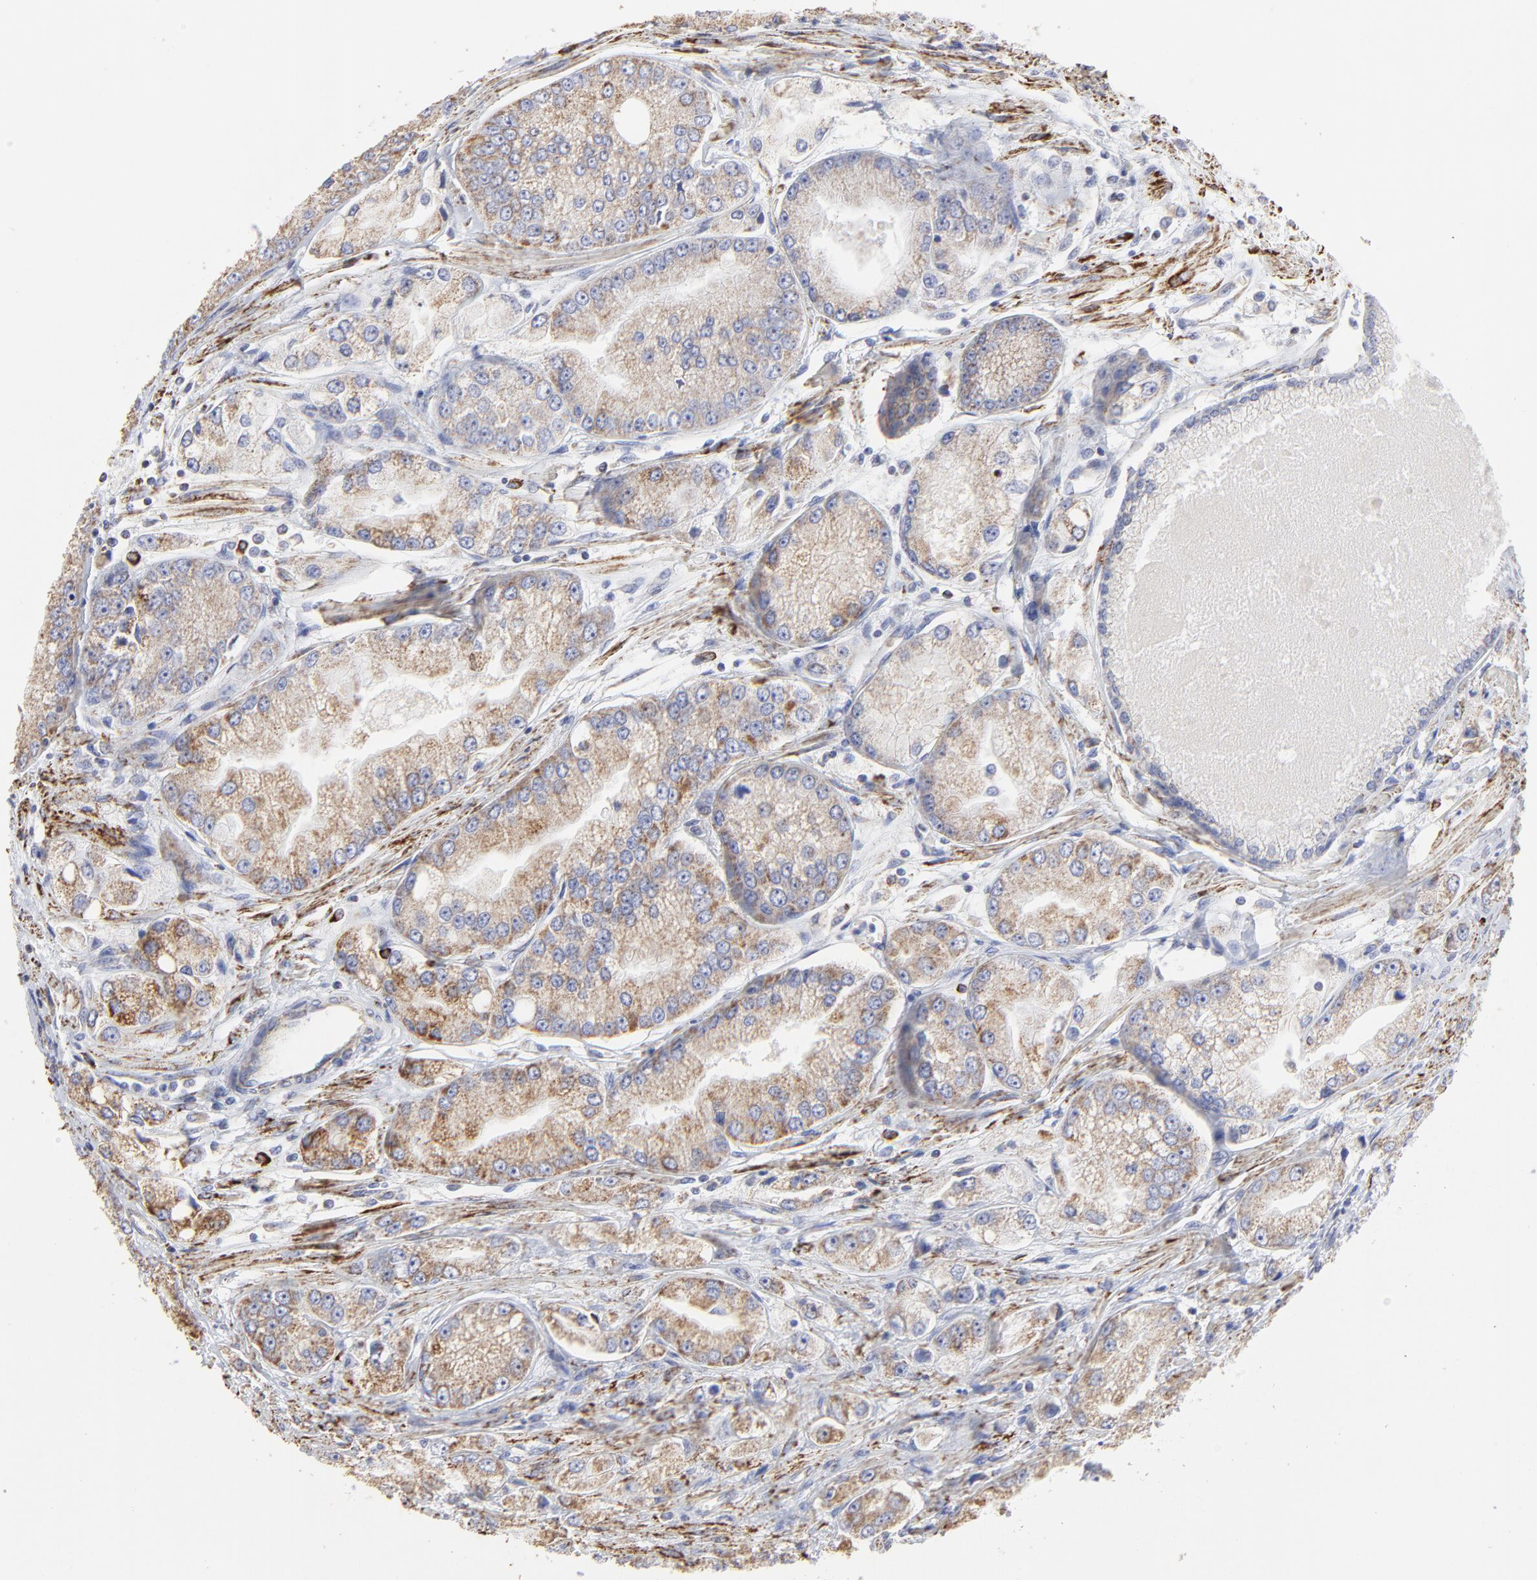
{"staining": {"intensity": "weak", "quantity": ">75%", "location": "cytoplasmic/membranous"}, "tissue": "prostate cancer", "cell_type": "Tumor cells", "image_type": "cancer", "snomed": [{"axis": "morphology", "description": "Adenocarcinoma, Medium grade"}, {"axis": "topography", "description": "Prostate"}], "caption": "The micrograph exhibits immunohistochemical staining of prostate cancer. There is weak cytoplasmic/membranous expression is appreciated in about >75% of tumor cells. (Brightfield microscopy of DAB IHC at high magnification).", "gene": "PINK1", "patient": {"sex": "male", "age": 72}}